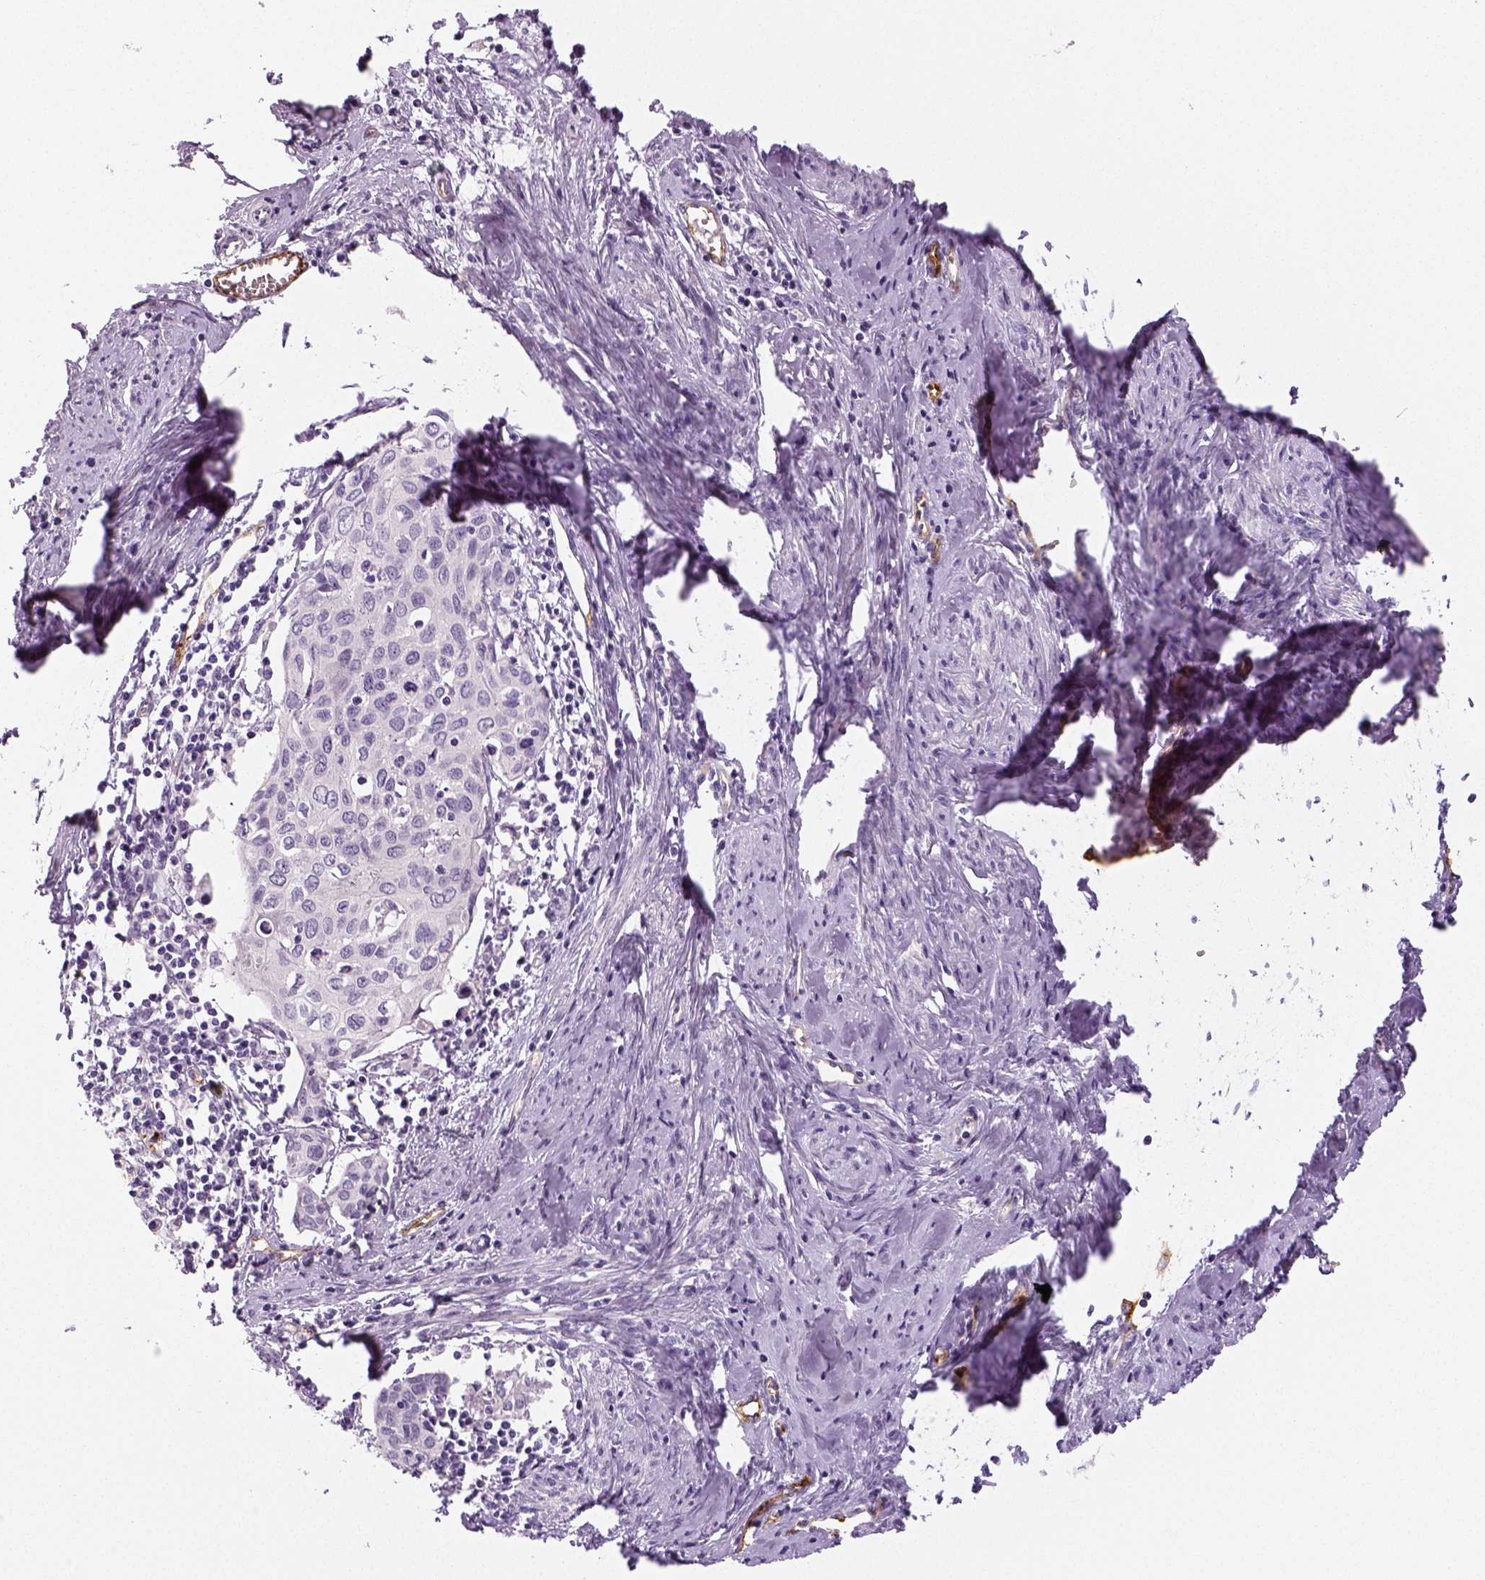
{"staining": {"intensity": "negative", "quantity": "none", "location": "none"}, "tissue": "cervical cancer", "cell_type": "Tumor cells", "image_type": "cancer", "snomed": [{"axis": "morphology", "description": "Squamous cell carcinoma, NOS"}, {"axis": "topography", "description": "Cervix"}], "caption": "Immunohistochemistry (IHC) of cervical cancer reveals no expression in tumor cells. (DAB (3,3'-diaminobenzidine) IHC with hematoxylin counter stain).", "gene": "TSPAN7", "patient": {"sex": "female", "age": 62}}